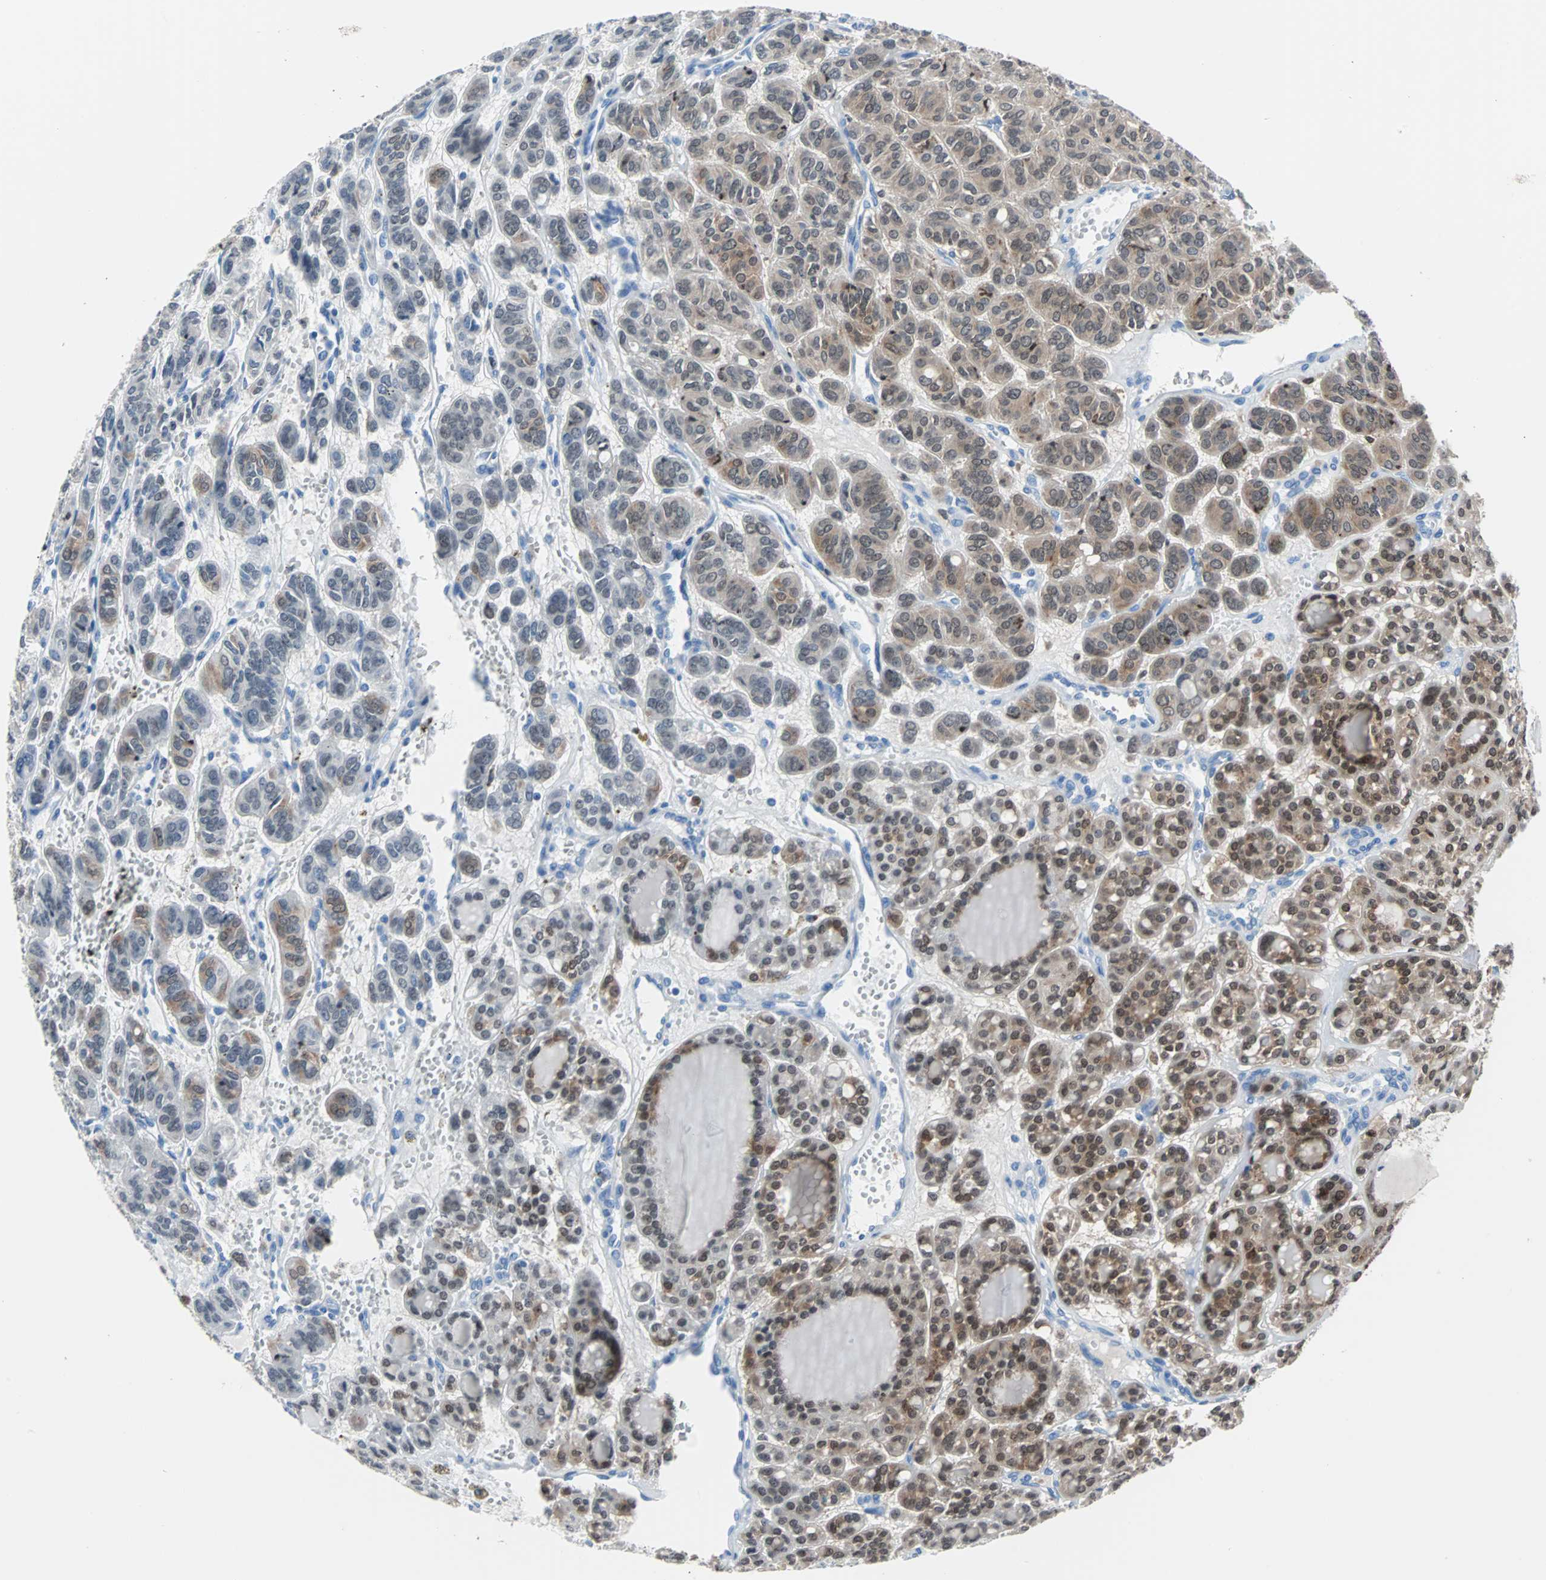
{"staining": {"intensity": "weak", "quantity": ">75%", "location": "cytoplasmic/membranous"}, "tissue": "thyroid cancer", "cell_type": "Tumor cells", "image_type": "cancer", "snomed": [{"axis": "morphology", "description": "Follicular adenoma carcinoma, NOS"}, {"axis": "topography", "description": "Thyroid gland"}], "caption": "Follicular adenoma carcinoma (thyroid) tissue shows weak cytoplasmic/membranous expression in about >75% of tumor cells, visualized by immunohistochemistry.", "gene": "SYK", "patient": {"sex": "female", "age": 71}}